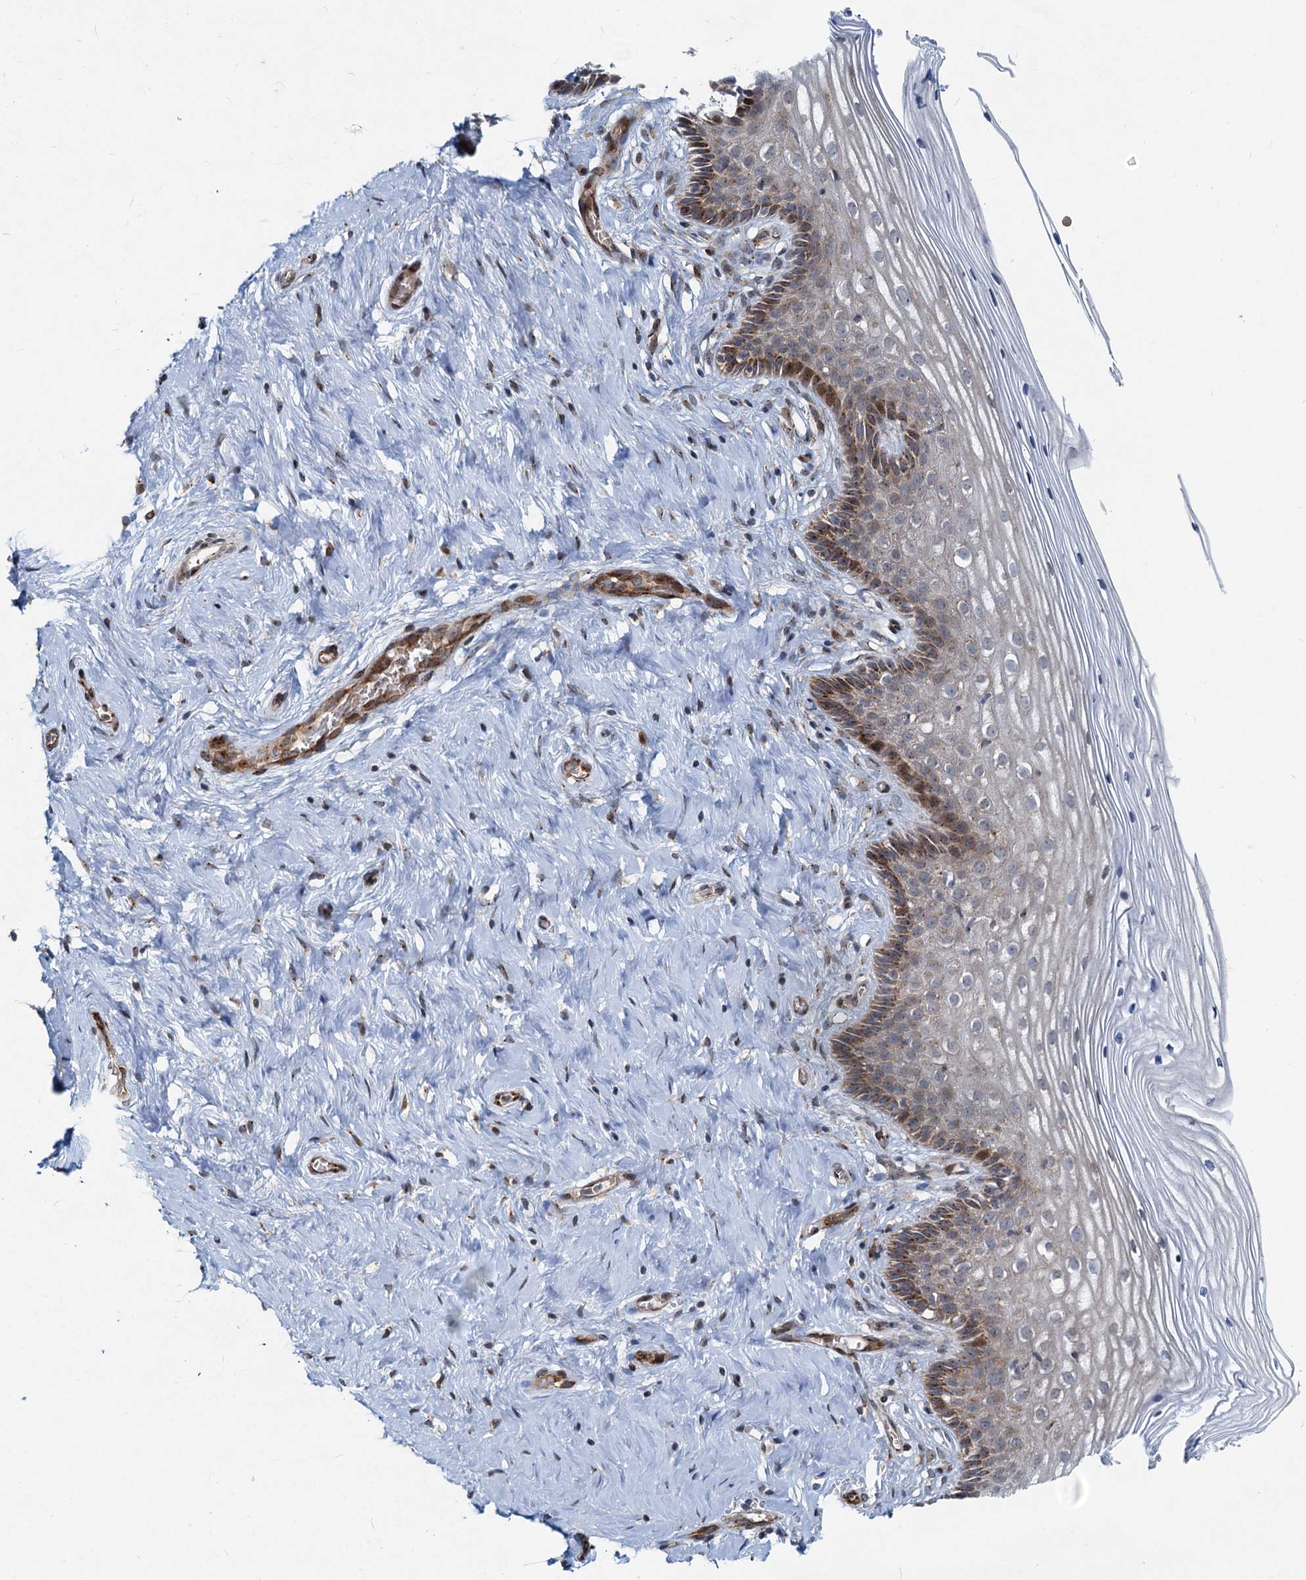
{"staining": {"intensity": "strong", "quantity": ">75%", "location": "cytoplasmic/membranous"}, "tissue": "cervix", "cell_type": "Glandular cells", "image_type": "normal", "snomed": [{"axis": "morphology", "description": "Normal tissue, NOS"}, {"axis": "topography", "description": "Cervix"}], "caption": "DAB (3,3'-diaminobenzidine) immunohistochemical staining of unremarkable cervix demonstrates strong cytoplasmic/membranous protein positivity in about >75% of glandular cells.", "gene": "CEP68", "patient": {"sex": "female", "age": 33}}